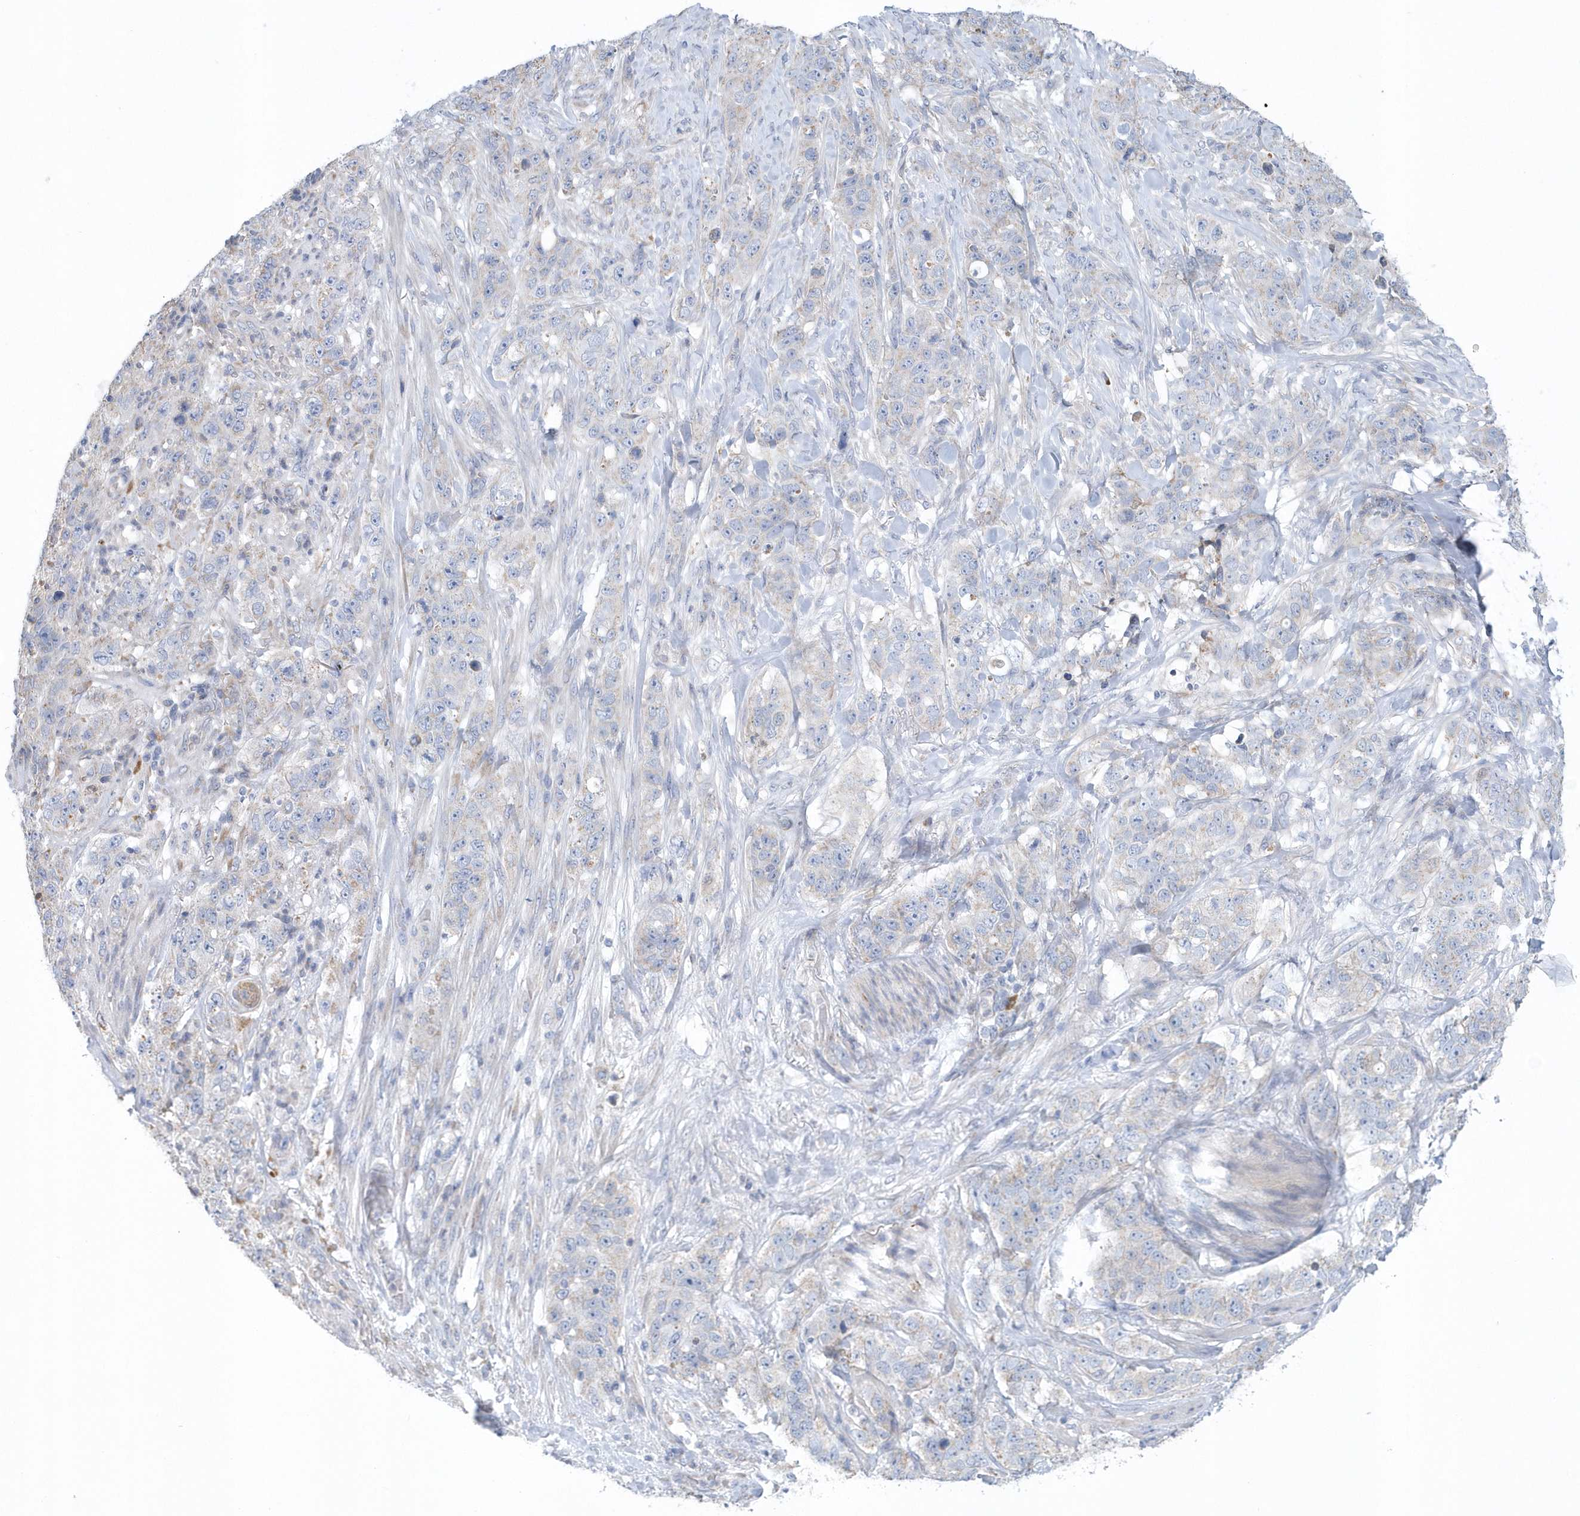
{"staining": {"intensity": "negative", "quantity": "none", "location": "none"}, "tissue": "stomach cancer", "cell_type": "Tumor cells", "image_type": "cancer", "snomed": [{"axis": "morphology", "description": "Adenocarcinoma, NOS"}, {"axis": "topography", "description": "Stomach"}], "caption": "The immunohistochemistry (IHC) histopathology image has no significant expression in tumor cells of stomach adenocarcinoma tissue. (DAB (3,3'-diaminobenzidine) IHC with hematoxylin counter stain).", "gene": "SPATA18", "patient": {"sex": "male", "age": 48}}